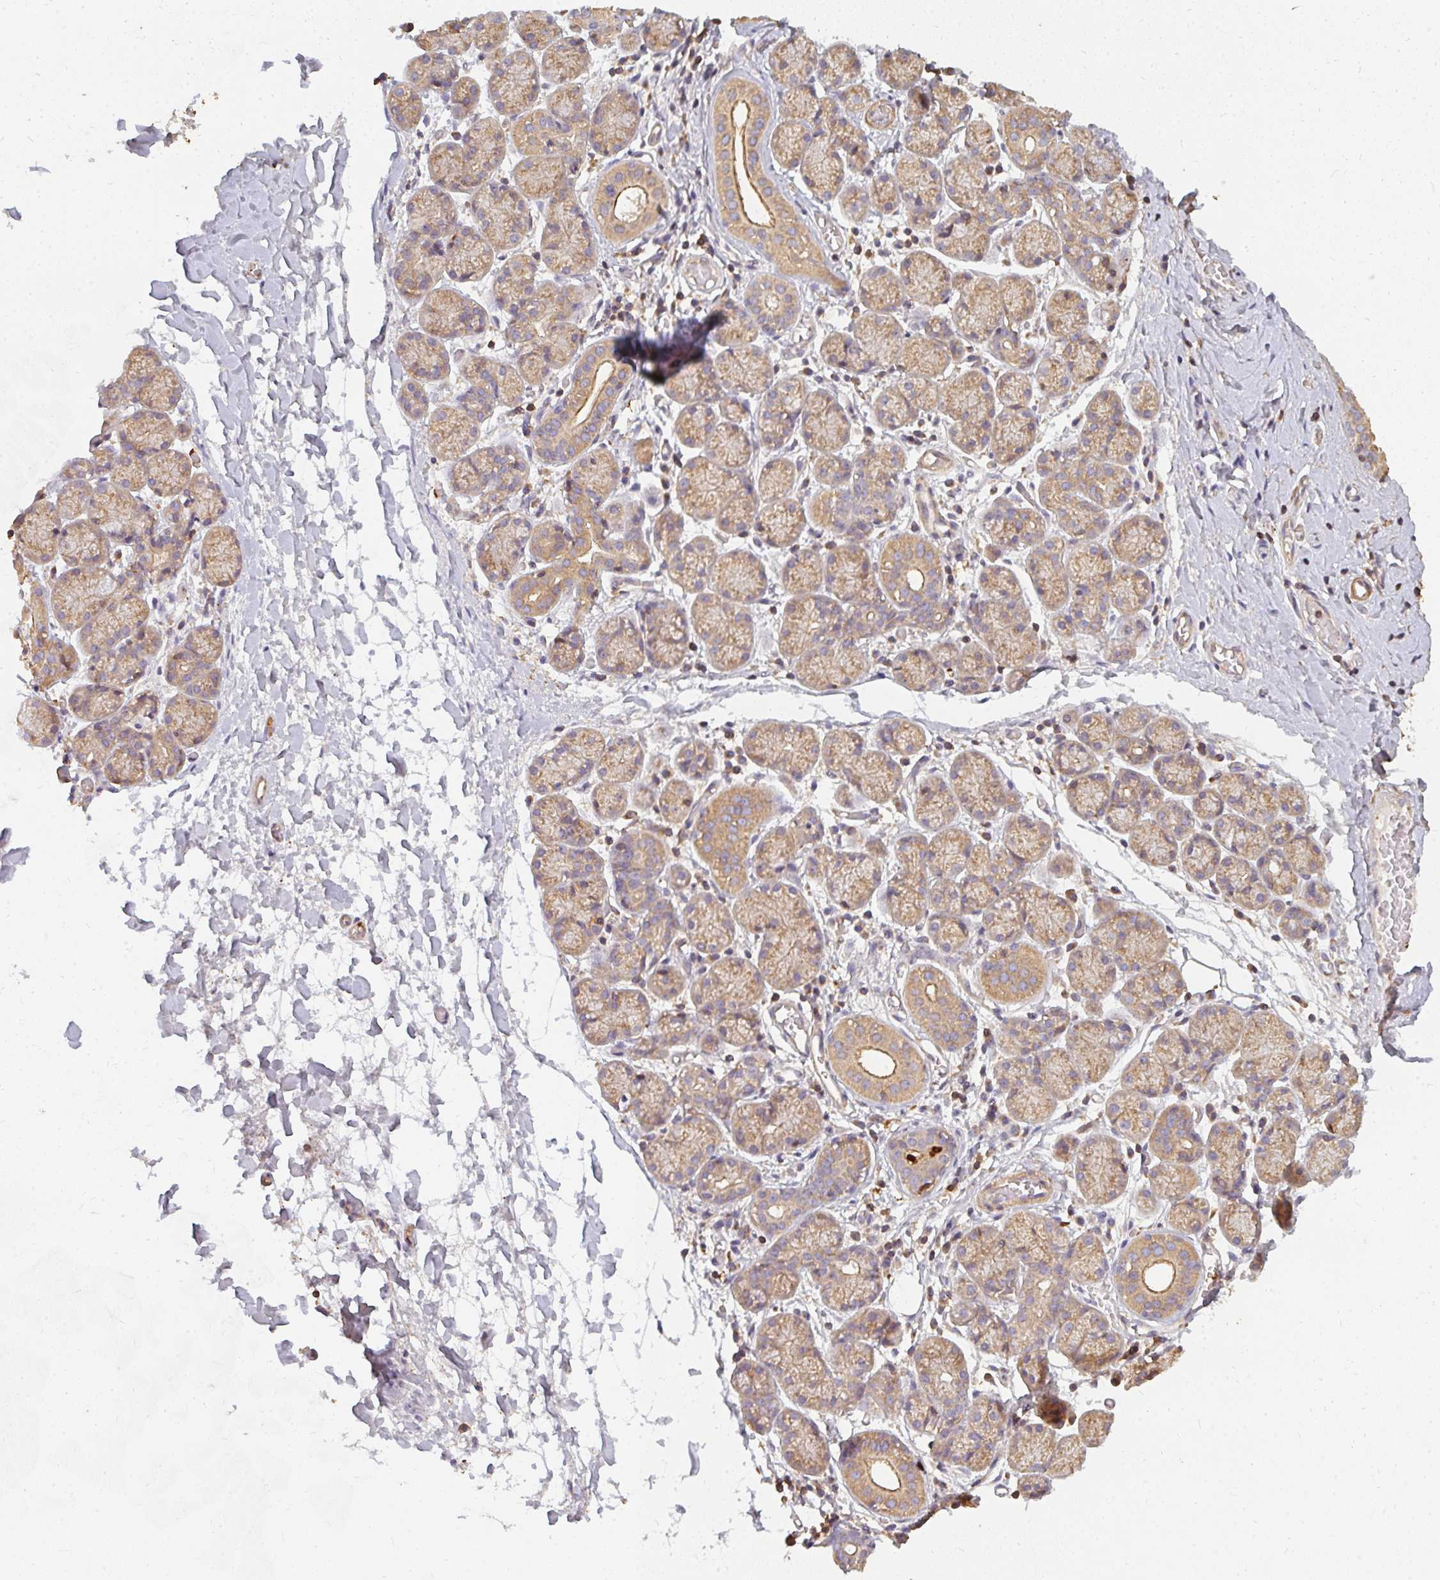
{"staining": {"intensity": "moderate", "quantity": "25%-75%", "location": "cytoplasmic/membranous"}, "tissue": "salivary gland", "cell_type": "Glandular cells", "image_type": "normal", "snomed": [{"axis": "morphology", "description": "Normal tissue, NOS"}, {"axis": "topography", "description": "Salivary gland"}], "caption": "An image of human salivary gland stained for a protein reveals moderate cytoplasmic/membranous brown staining in glandular cells. (DAB IHC, brown staining for protein, blue staining for nuclei).", "gene": "CNTRL", "patient": {"sex": "female", "age": 24}}